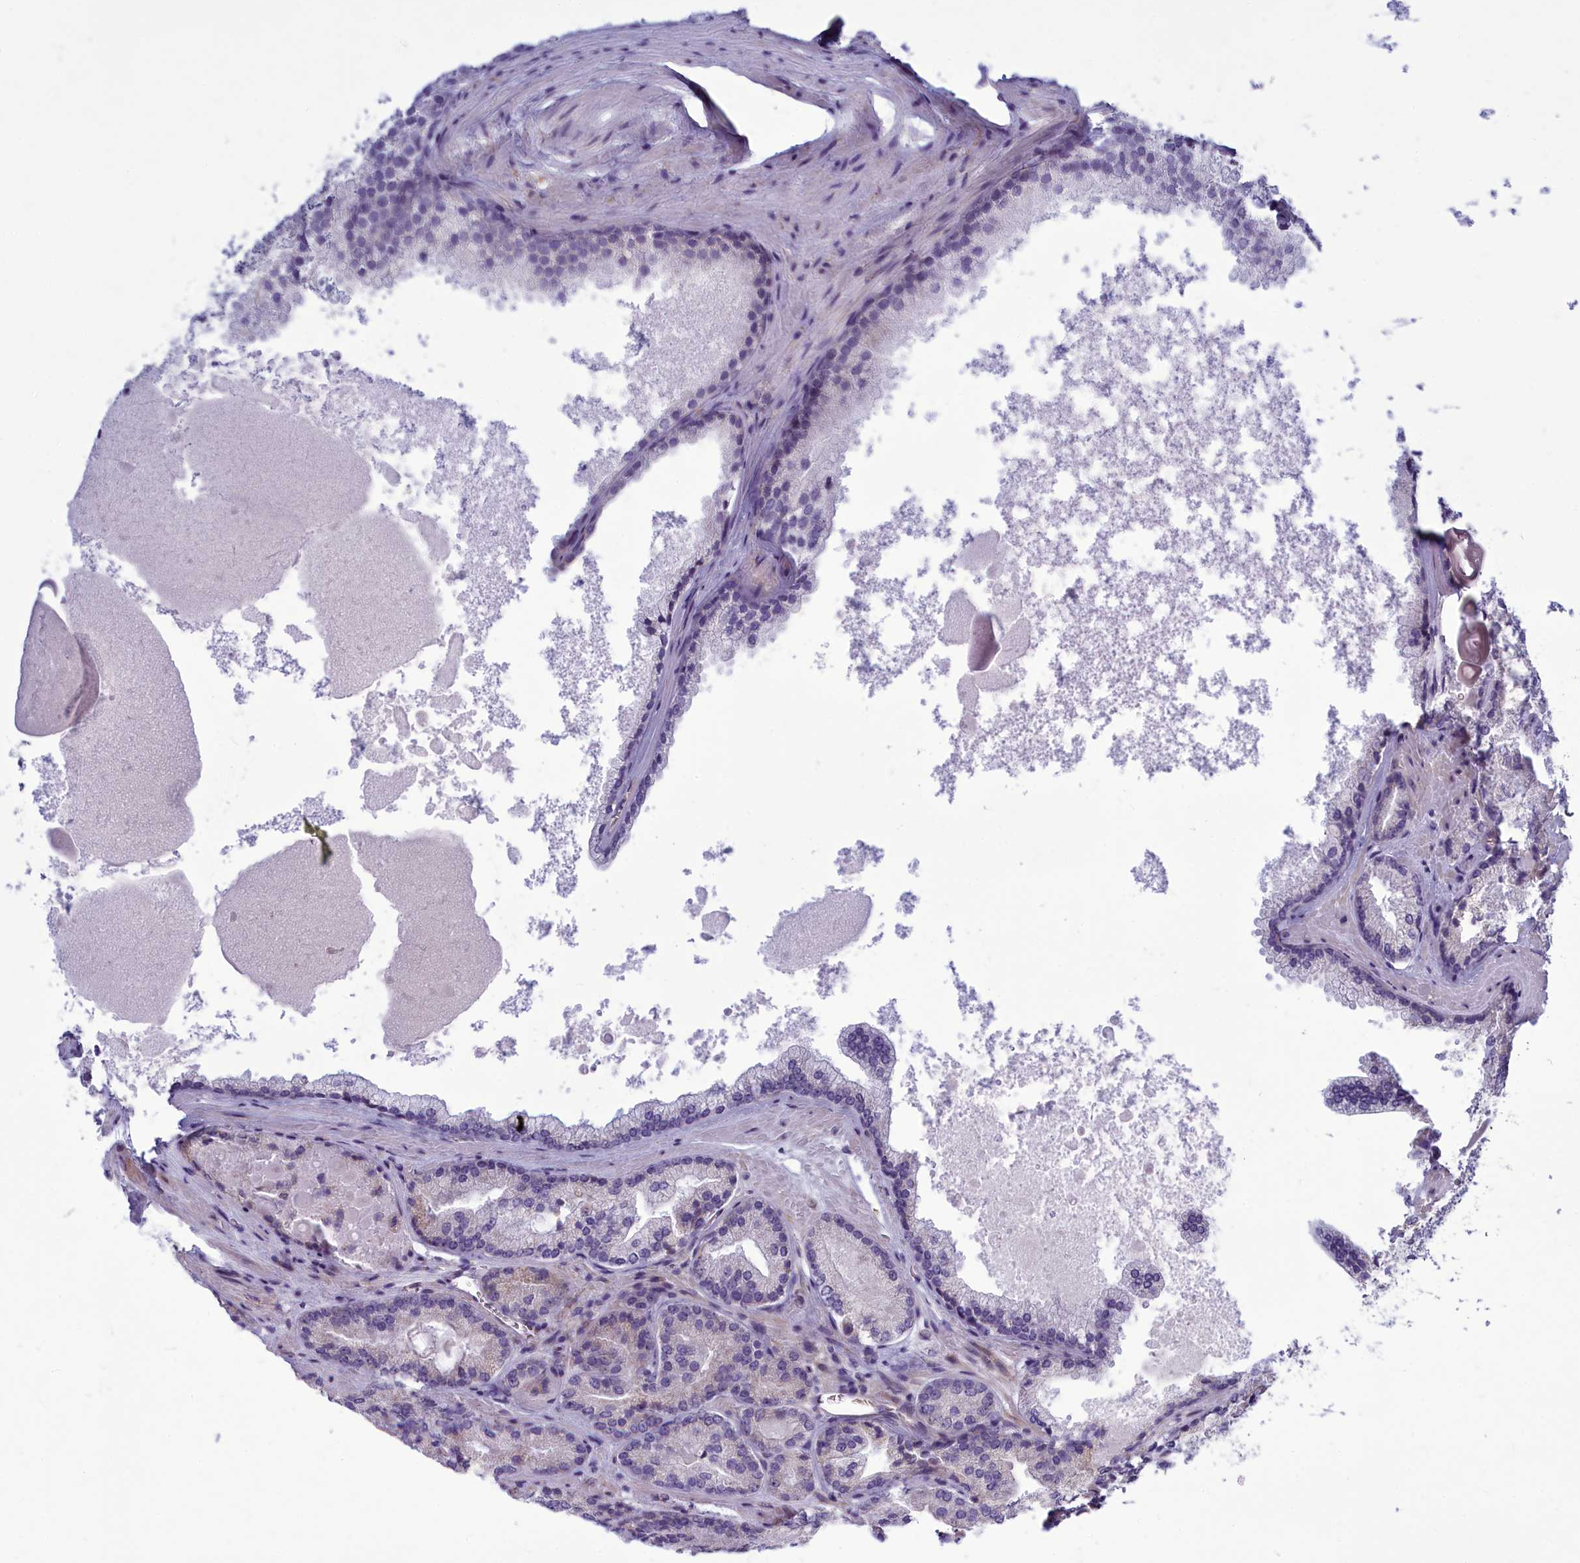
{"staining": {"intensity": "negative", "quantity": "none", "location": "none"}, "tissue": "prostate cancer", "cell_type": "Tumor cells", "image_type": "cancer", "snomed": [{"axis": "morphology", "description": "Adenocarcinoma, Low grade"}, {"axis": "topography", "description": "Prostate"}], "caption": "Immunohistochemistry histopathology image of neoplastic tissue: adenocarcinoma (low-grade) (prostate) stained with DAB (3,3'-diaminobenzidine) exhibits no significant protein positivity in tumor cells.", "gene": "CENATAC", "patient": {"sex": "male", "age": 74}}